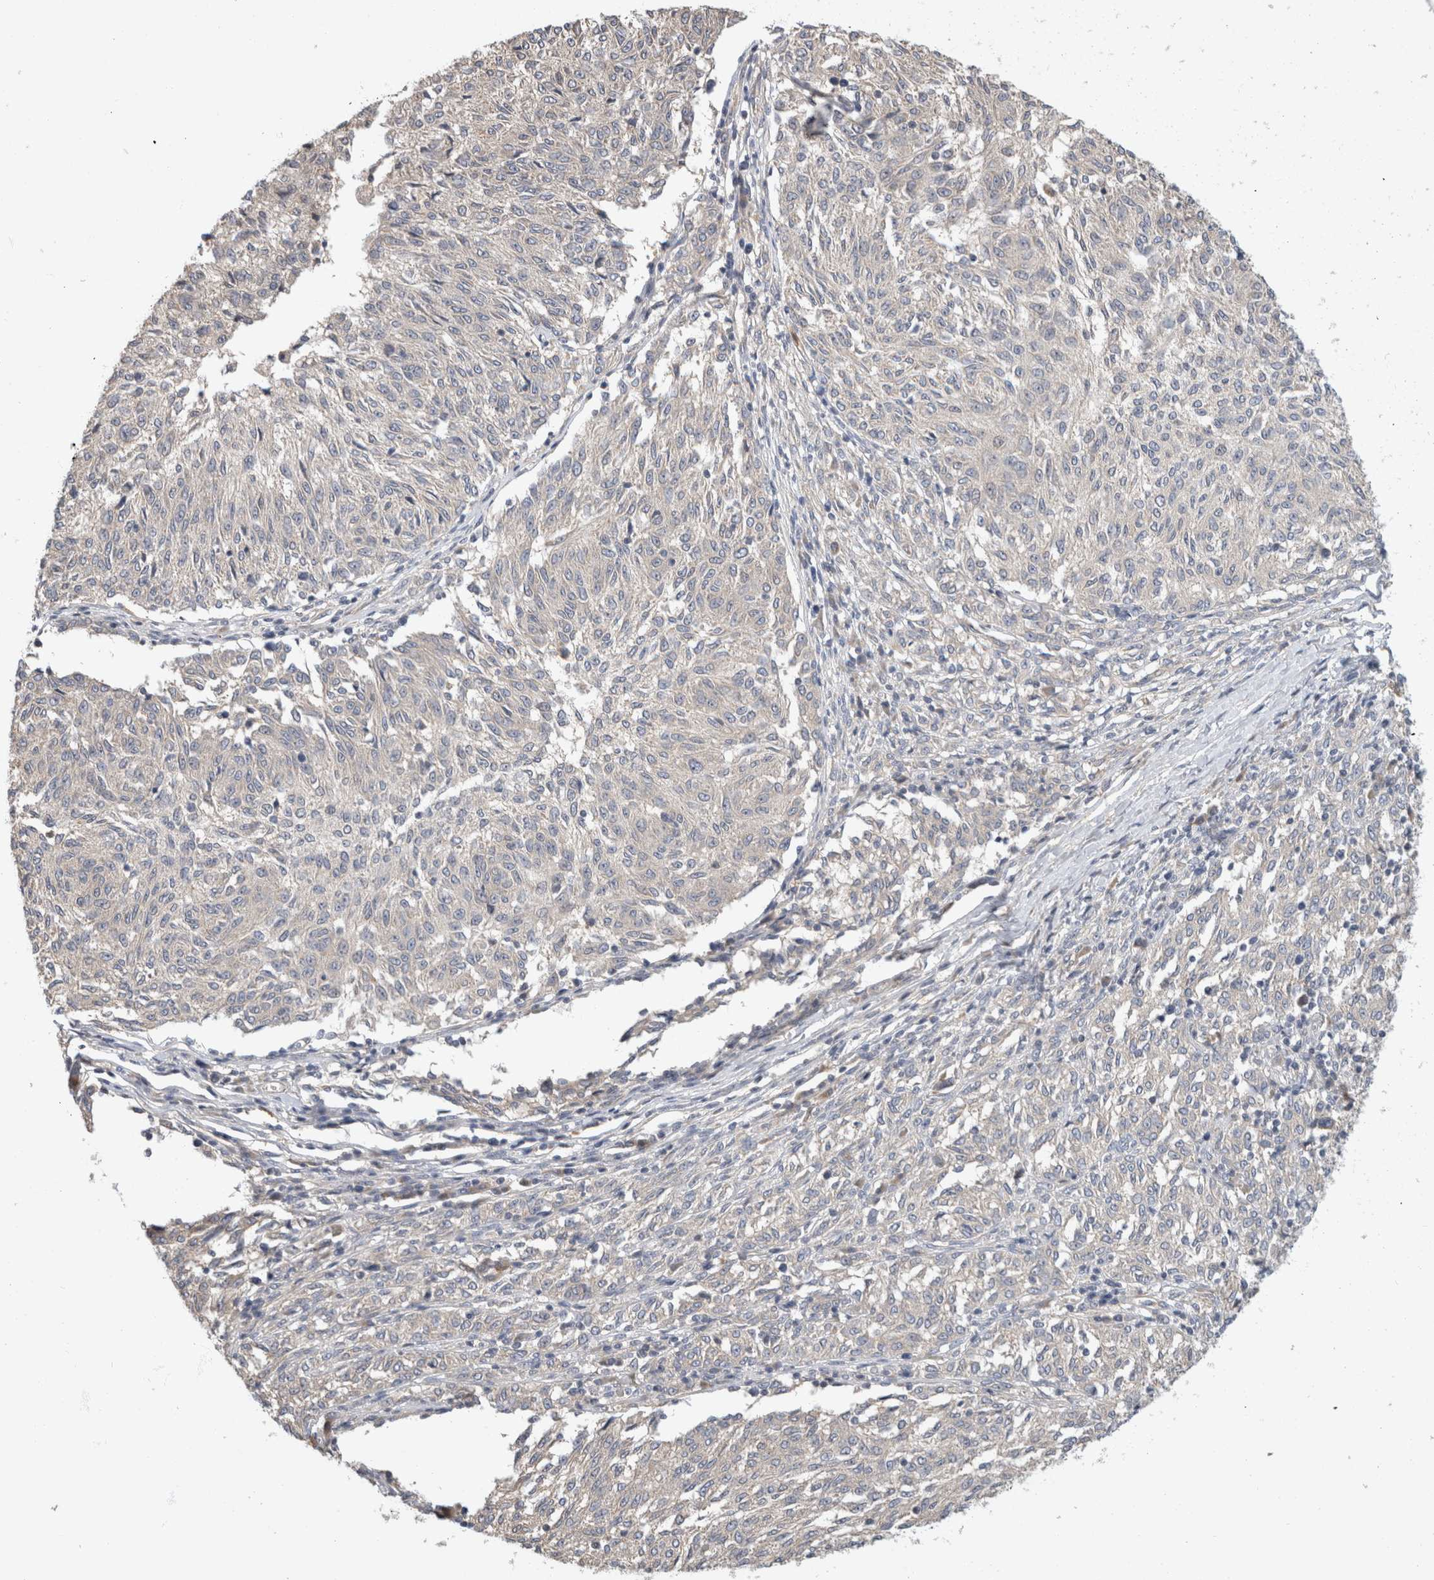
{"staining": {"intensity": "negative", "quantity": "none", "location": "none"}, "tissue": "melanoma", "cell_type": "Tumor cells", "image_type": "cancer", "snomed": [{"axis": "morphology", "description": "Malignant melanoma, NOS"}, {"axis": "topography", "description": "Skin"}], "caption": "Immunohistochemical staining of malignant melanoma demonstrates no significant staining in tumor cells.", "gene": "PGM1", "patient": {"sex": "female", "age": 72}}